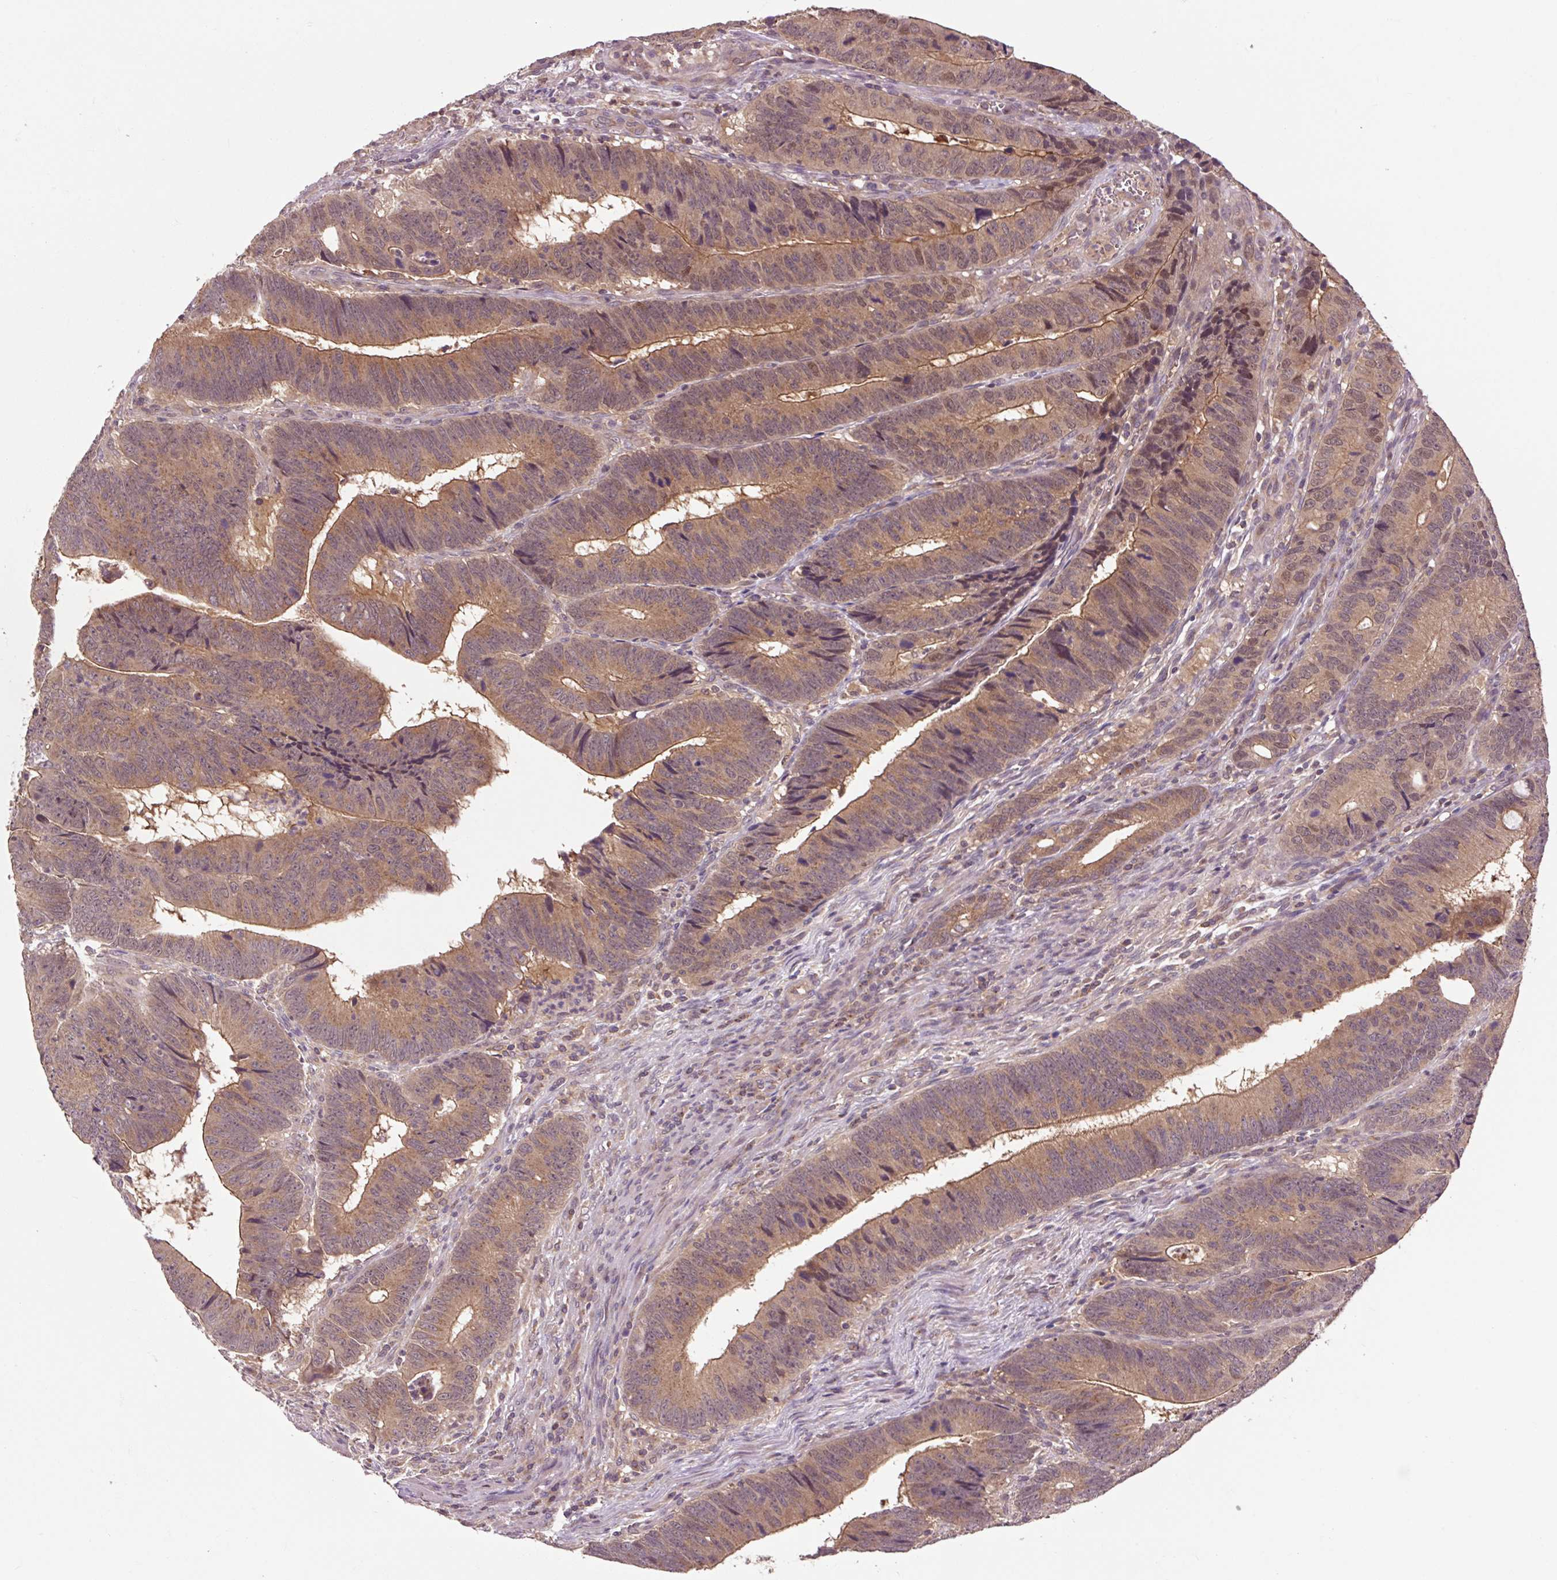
{"staining": {"intensity": "moderate", "quantity": ">75%", "location": "cytoplasmic/membranous"}, "tissue": "colorectal cancer", "cell_type": "Tumor cells", "image_type": "cancer", "snomed": [{"axis": "morphology", "description": "Adenocarcinoma, NOS"}, {"axis": "topography", "description": "Colon"}], "caption": "Immunohistochemical staining of human colorectal cancer (adenocarcinoma) reveals moderate cytoplasmic/membranous protein staining in approximately >75% of tumor cells. The staining was performed using DAB (3,3'-diaminobenzidine) to visualize the protein expression in brown, while the nuclei were stained in blue with hematoxylin (Magnification: 20x).", "gene": "MMS19", "patient": {"sex": "male", "age": 62}}